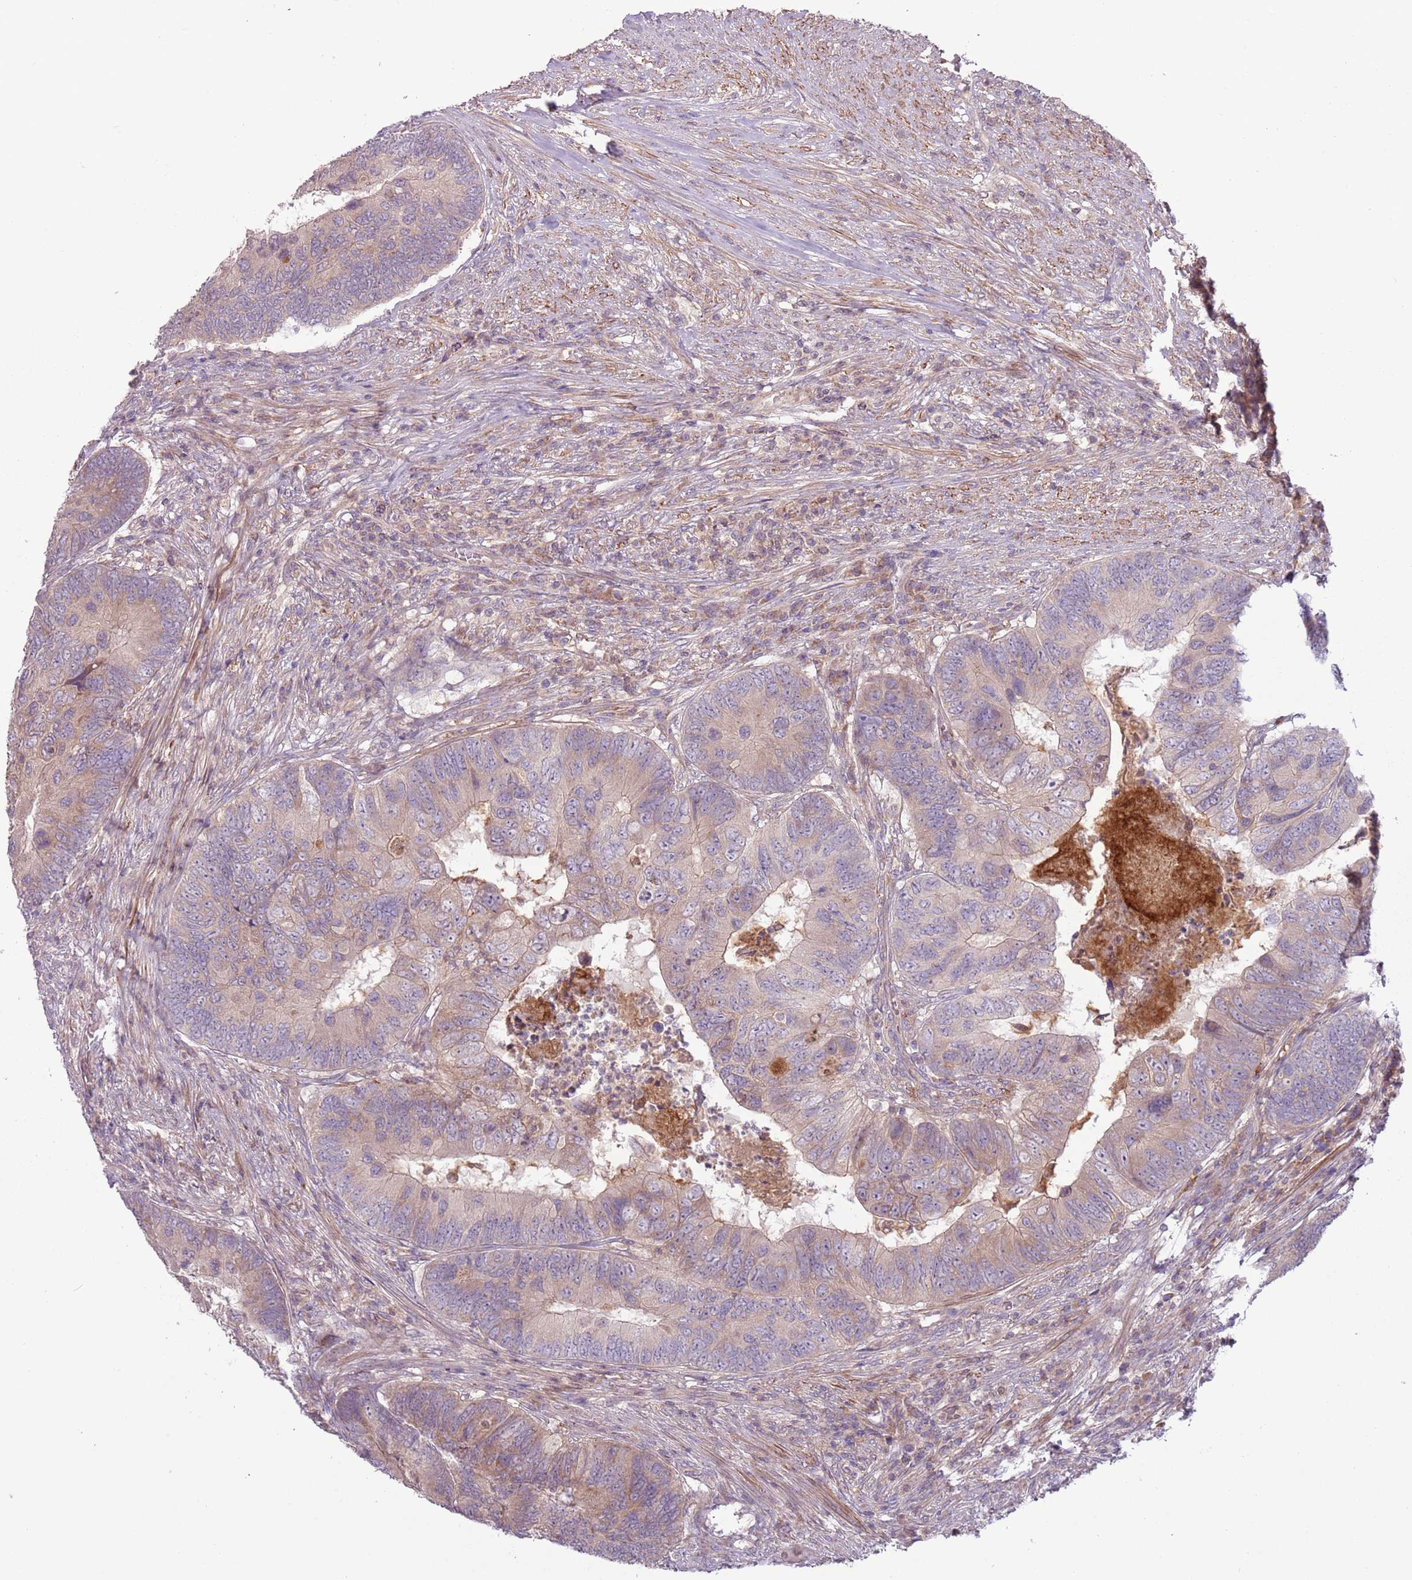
{"staining": {"intensity": "weak", "quantity": "25%-75%", "location": "cytoplasmic/membranous"}, "tissue": "colorectal cancer", "cell_type": "Tumor cells", "image_type": "cancer", "snomed": [{"axis": "morphology", "description": "Adenocarcinoma, NOS"}, {"axis": "topography", "description": "Colon"}], "caption": "Immunohistochemical staining of colorectal adenocarcinoma reveals weak cytoplasmic/membranous protein staining in about 25%-75% of tumor cells.", "gene": "DTD2", "patient": {"sex": "female", "age": 67}}